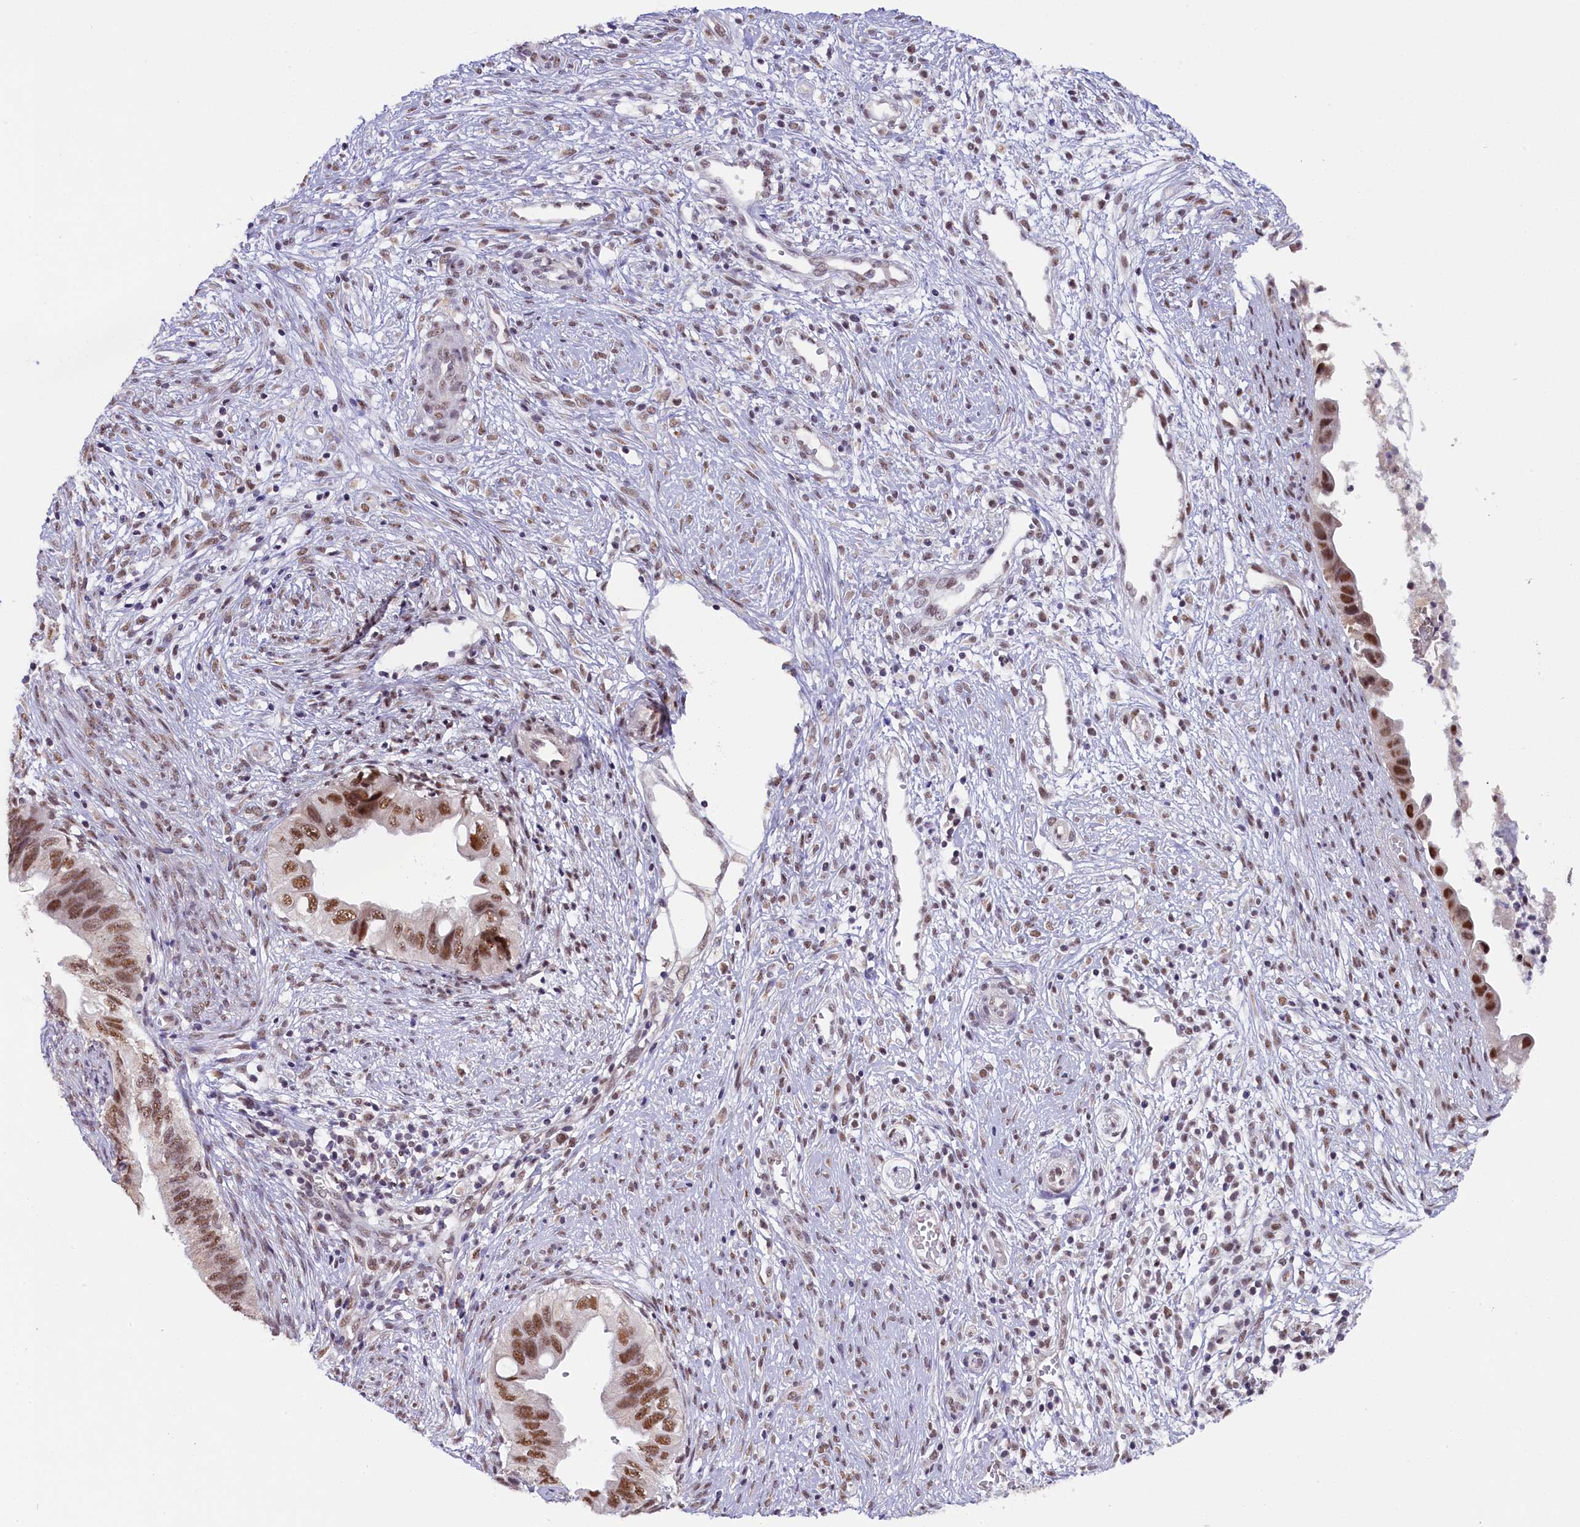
{"staining": {"intensity": "moderate", "quantity": ">75%", "location": "cytoplasmic/membranous,nuclear"}, "tissue": "cervical cancer", "cell_type": "Tumor cells", "image_type": "cancer", "snomed": [{"axis": "morphology", "description": "Adenocarcinoma, NOS"}, {"axis": "topography", "description": "Cervix"}], "caption": "Brown immunohistochemical staining in cervical adenocarcinoma reveals moderate cytoplasmic/membranous and nuclear positivity in about >75% of tumor cells.", "gene": "NCBP1", "patient": {"sex": "female", "age": 42}}